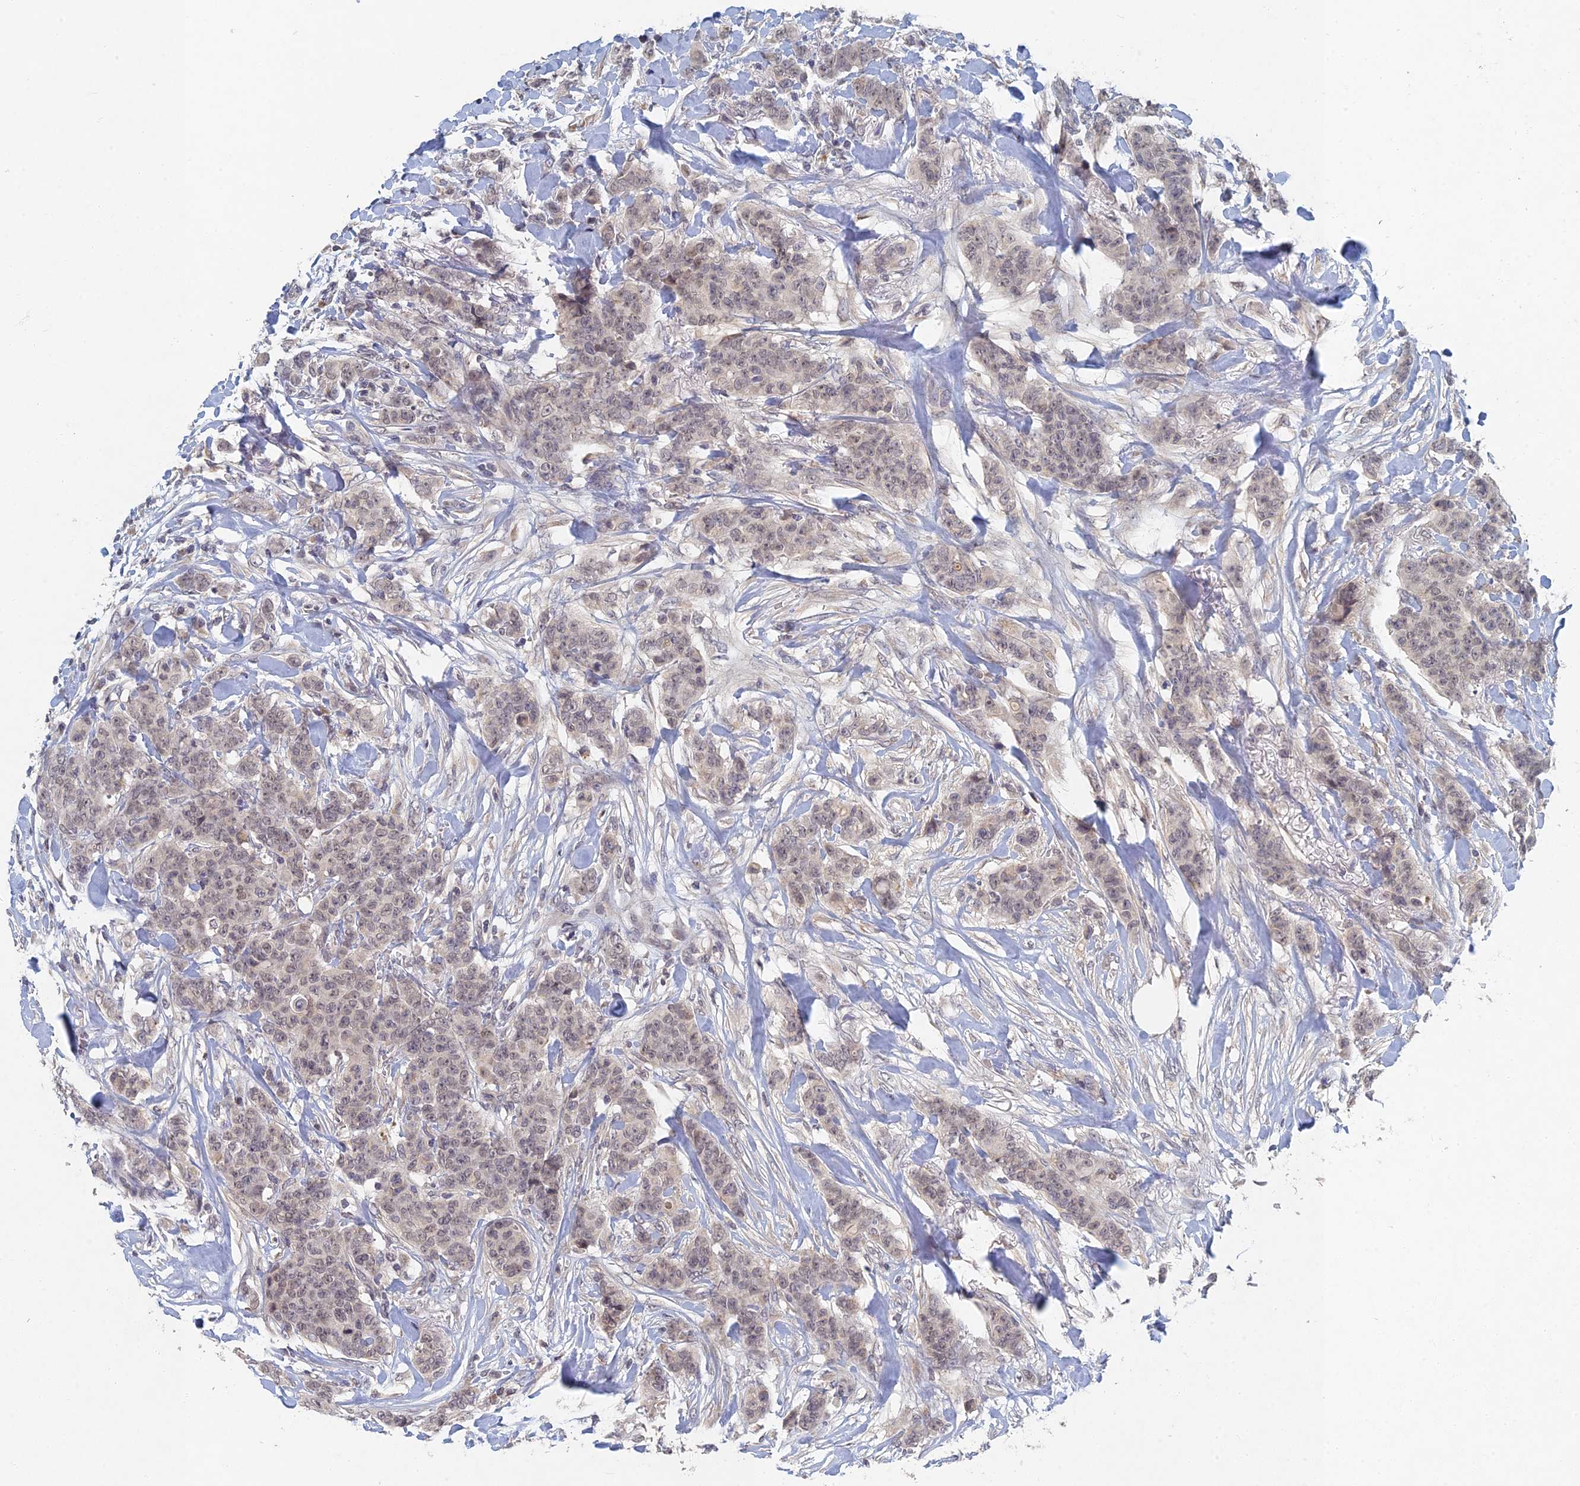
{"staining": {"intensity": "weak", "quantity": ">75%", "location": "nuclear"}, "tissue": "breast cancer", "cell_type": "Tumor cells", "image_type": "cancer", "snomed": [{"axis": "morphology", "description": "Duct carcinoma"}, {"axis": "topography", "description": "Breast"}], "caption": "DAB immunohistochemical staining of human invasive ductal carcinoma (breast) demonstrates weak nuclear protein positivity in about >75% of tumor cells.", "gene": "GNA15", "patient": {"sex": "female", "age": 40}}